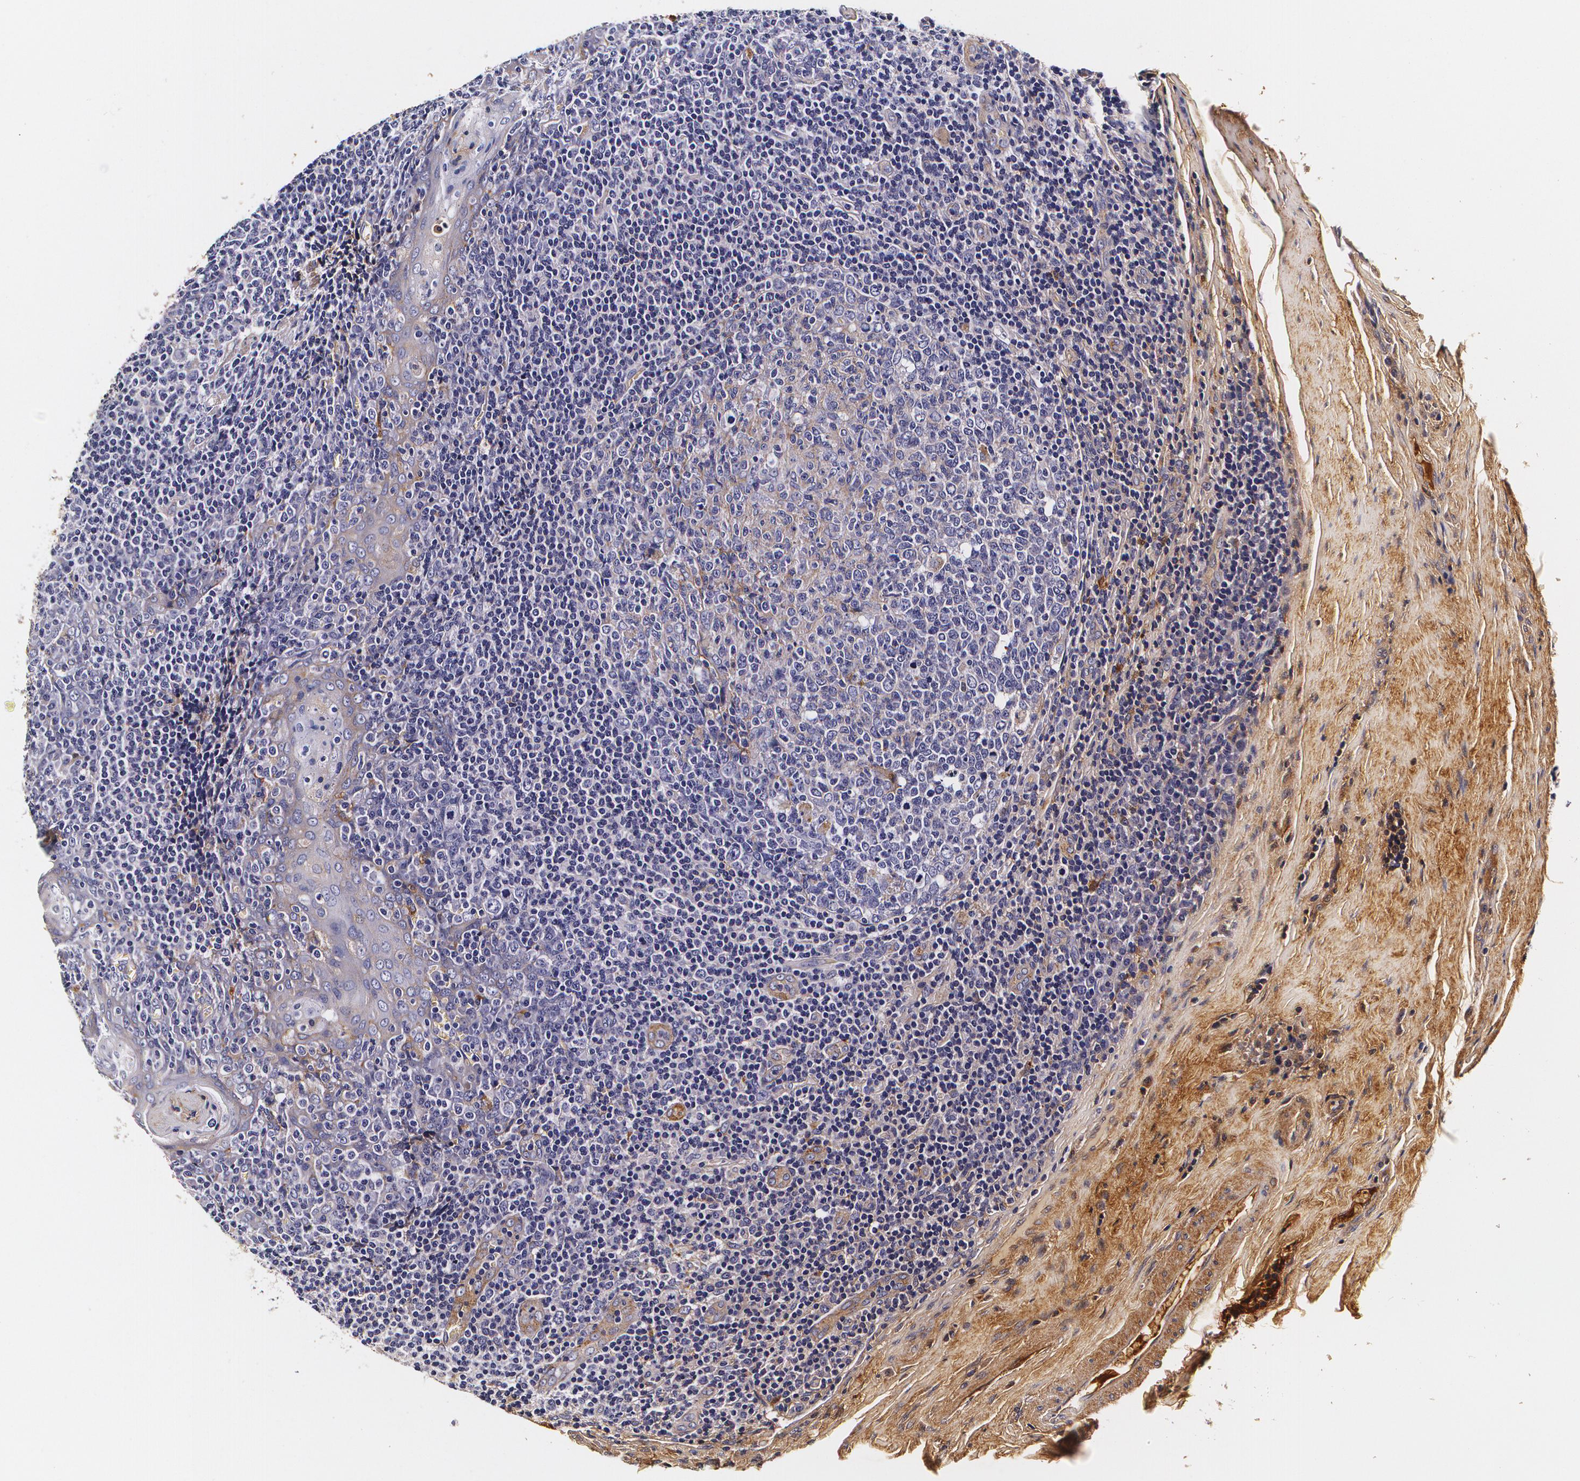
{"staining": {"intensity": "negative", "quantity": "none", "location": "none"}, "tissue": "tonsil", "cell_type": "Germinal center cells", "image_type": "normal", "snomed": [{"axis": "morphology", "description": "Normal tissue, NOS"}, {"axis": "topography", "description": "Tonsil"}], "caption": "IHC image of normal tonsil: human tonsil stained with DAB demonstrates no significant protein positivity in germinal center cells.", "gene": "TTR", "patient": {"sex": "male", "age": 31}}